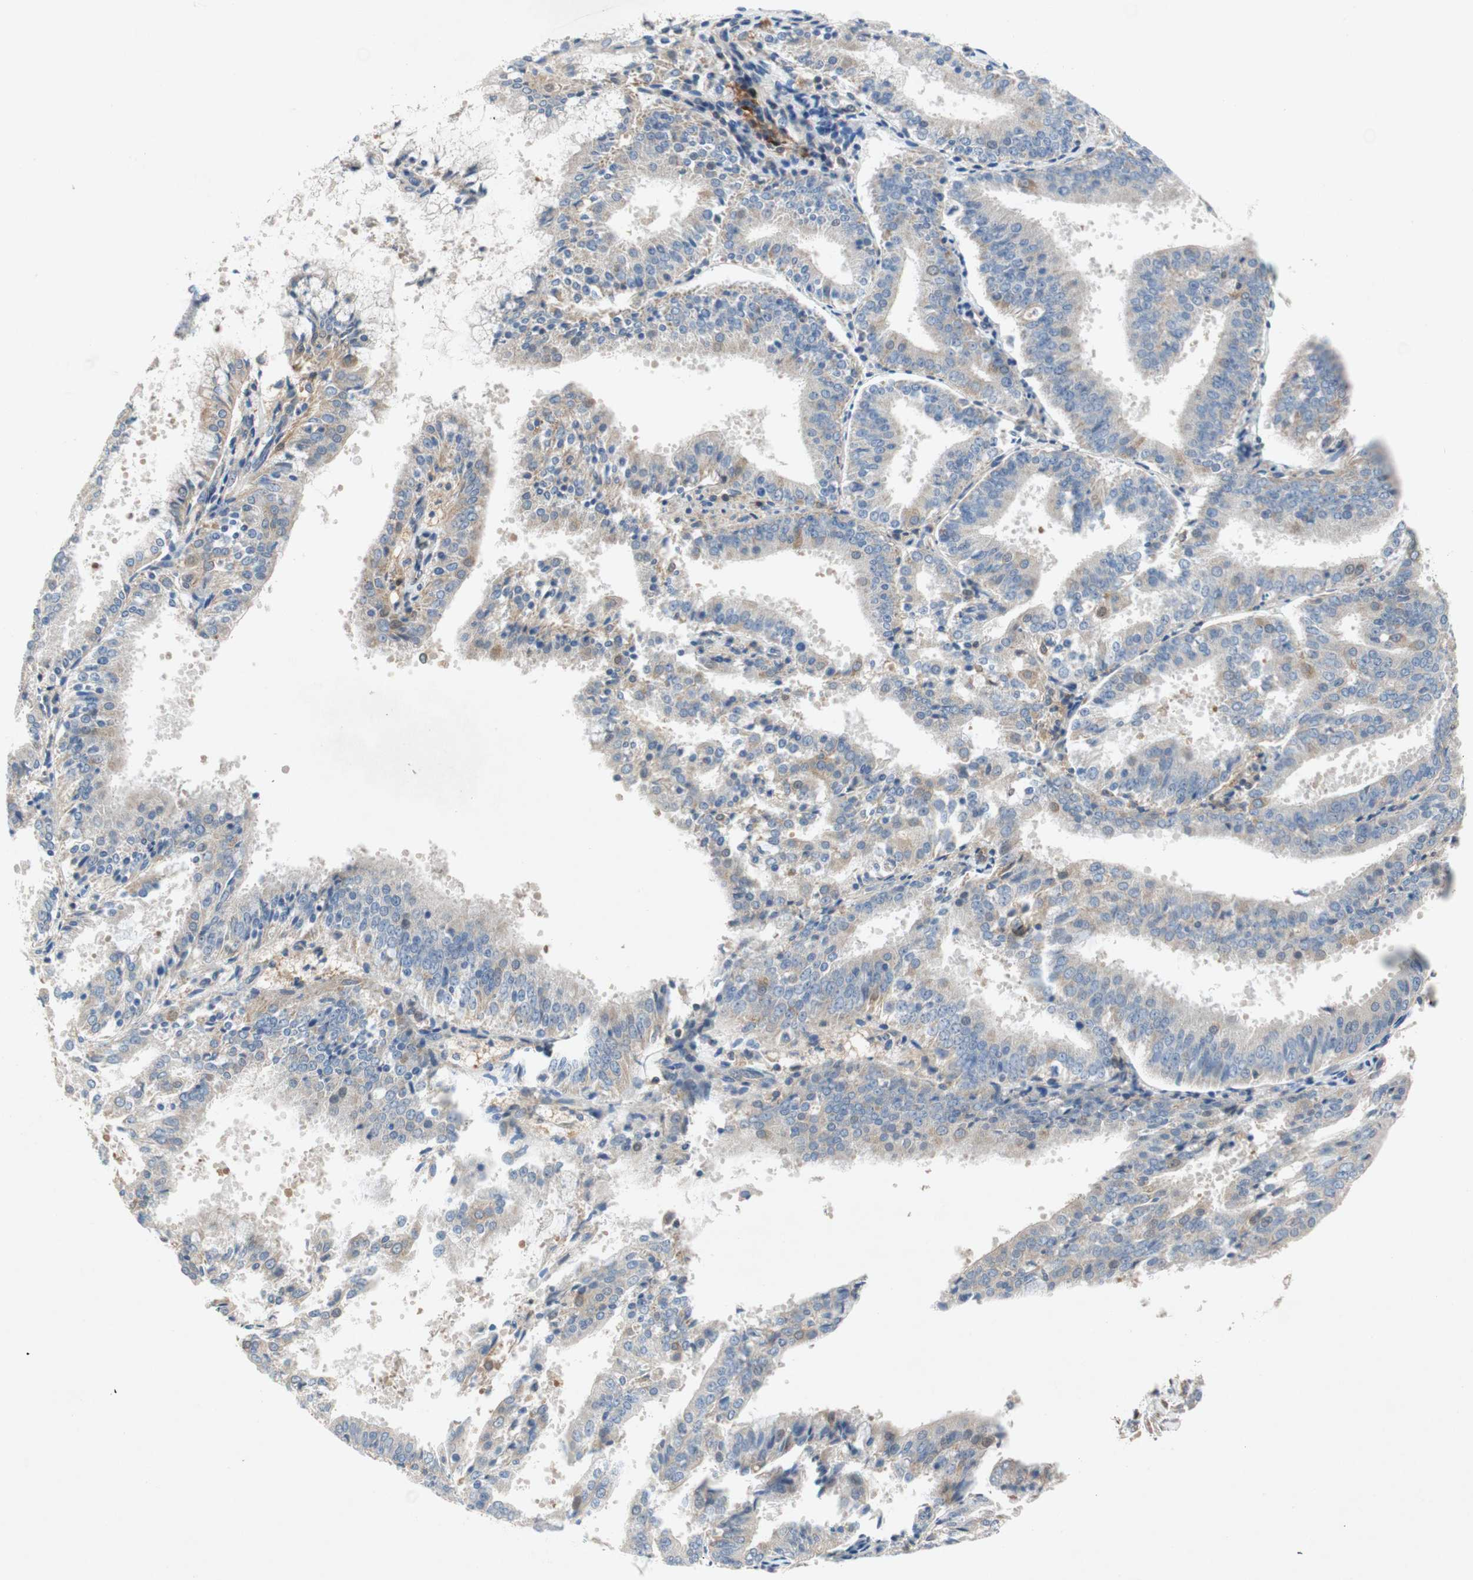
{"staining": {"intensity": "weak", "quantity": "25%-75%", "location": "cytoplasmic/membranous"}, "tissue": "endometrial cancer", "cell_type": "Tumor cells", "image_type": "cancer", "snomed": [{"axis": "morphology", "description": "Adenocarcinoma, NOS"}, {"axis": "topography", "description": "Endometrium"}], "caption": "Endometrial adenocarcinoma tissue demonstrates weak cytoplasmic/membranous positivity in approximately 25%-75% of tumor cells The protein is stained brown, and the nuclei are stained in blue (DAB (3,3'-diaminobenzidine) IHC with brightfield microscopy, high magnification).", "gene": "RELB", "patient": {"sex": "female", "age": 63}}